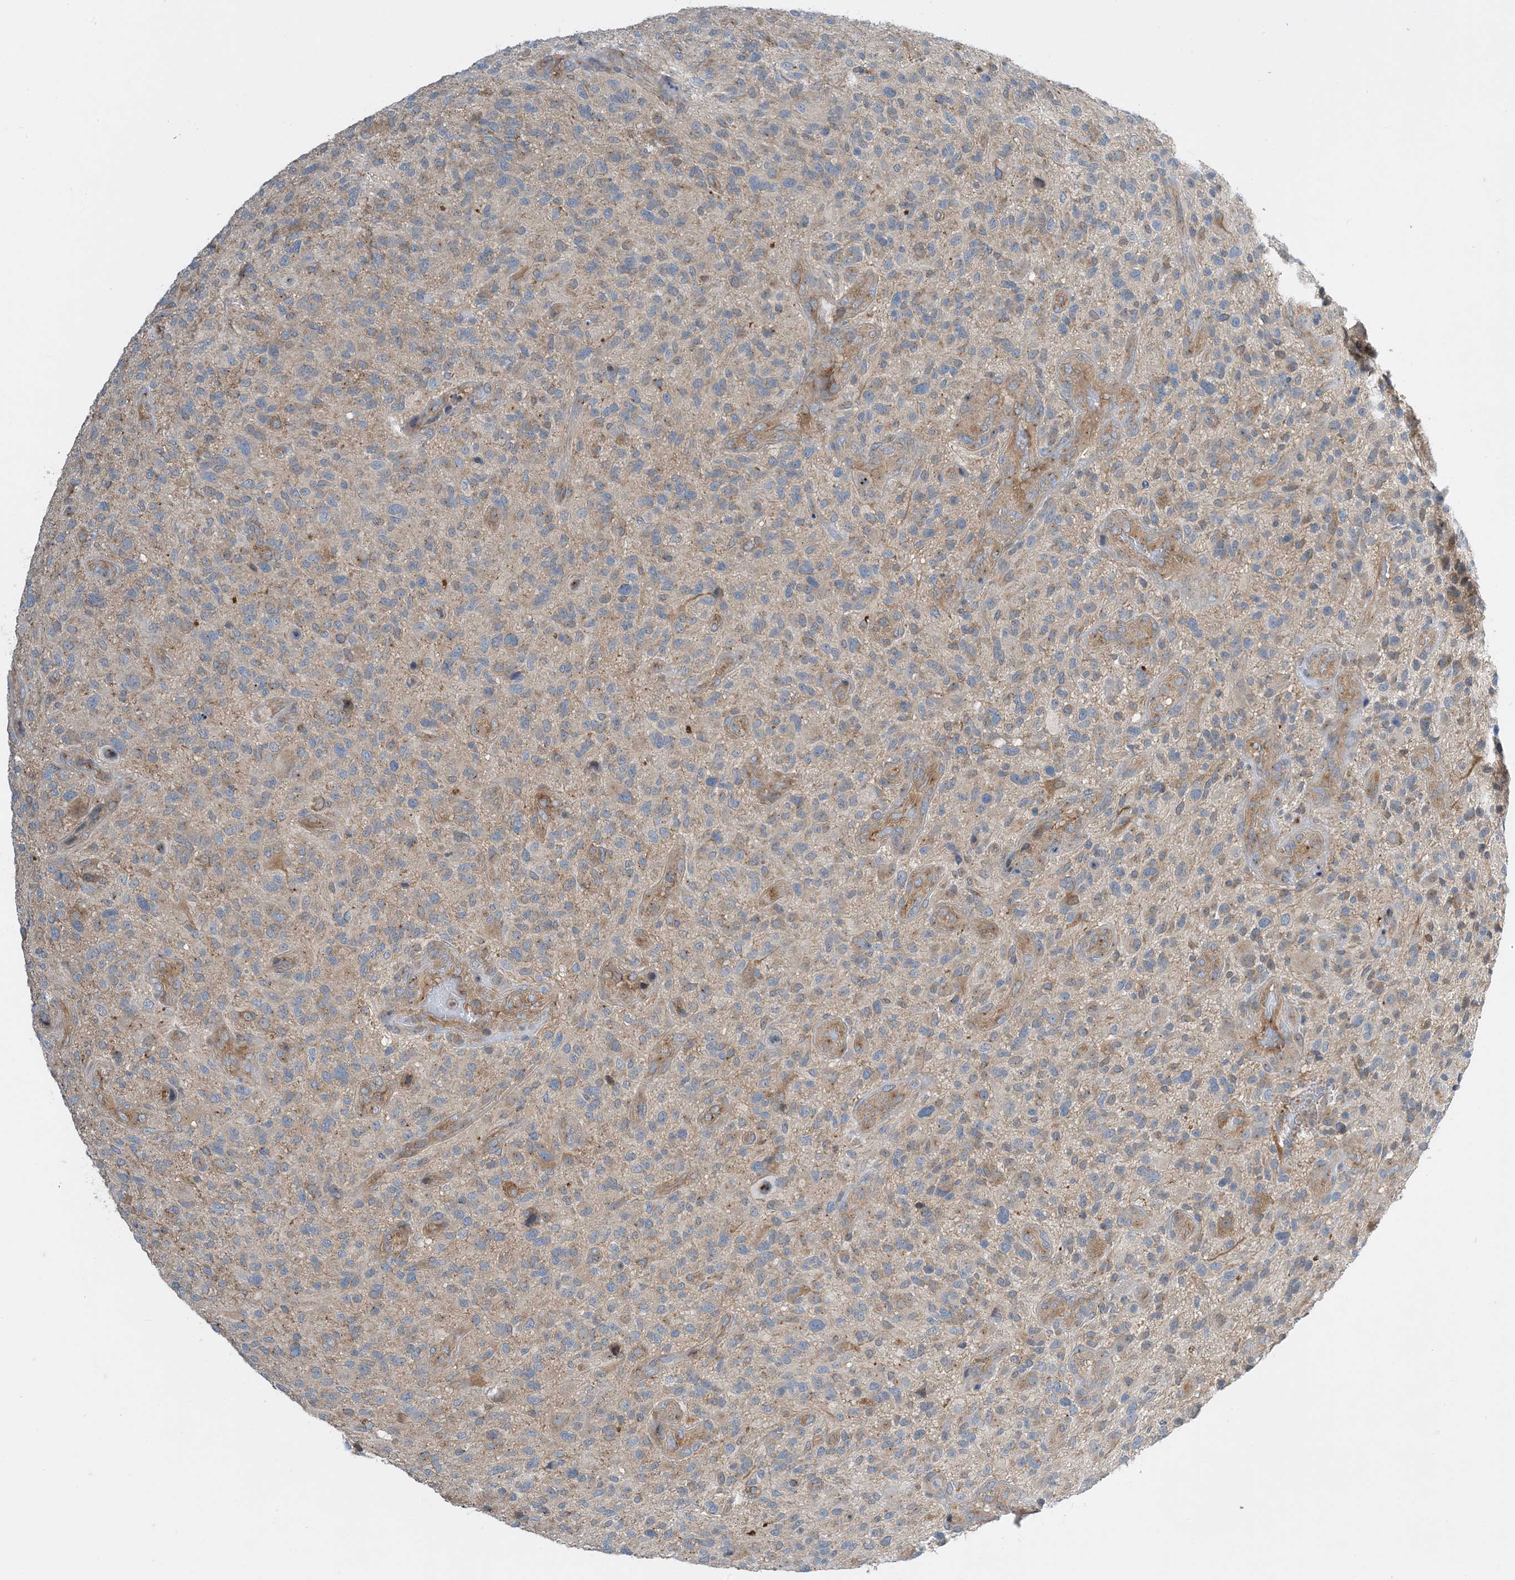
{"staining": {"intensity": "negative", "quantity": "none", "location": "none"}, "tissue": "glioma", "cell_type": "Tumor cells", "image_type": "cancer", "snomed": [{"axis": "morphology", "description": "Glioma, malignant, High grade"}, {"axis": "topography", "description": "Brain"}], "caption": "Immunohistochemistry histopathology image of neoplastic tissue: glioma stained with DAB (3,3'-diaminobenzidine) shows no significant protein staining in tumor cells.", "gene": "SIDT1", "patient": {"sex": "male", "age": 47}}